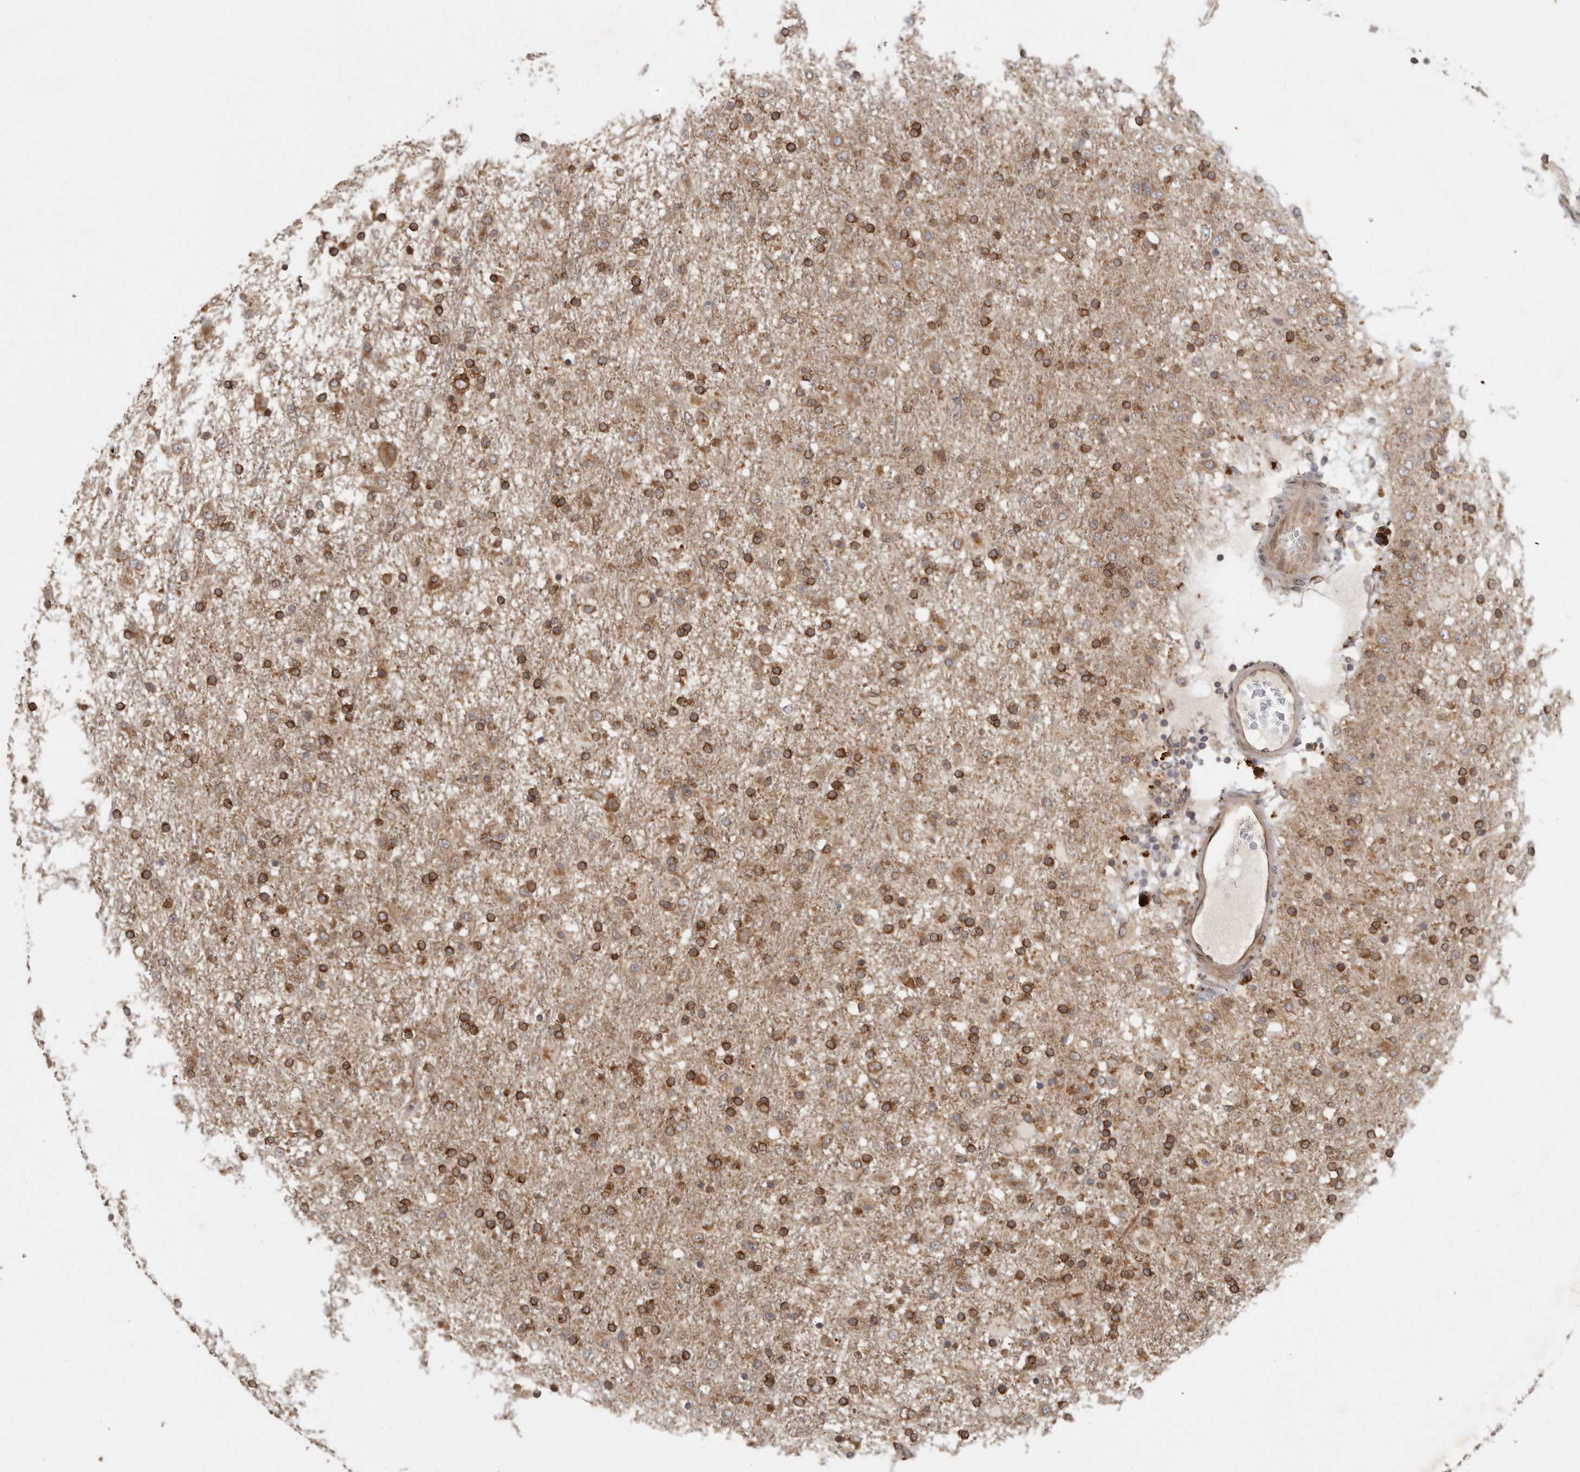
{"staining": {"intensity": "strong", "quantity": ">75%", "location": "cytoplasmic/membranous"}, "tissue": "glioma", "cell_type": "Tumor cells", "image_type": "cancer", "snomed": [{"axis": "morphology", "description": "Glioma, malignant, Low grade"}, {"axis": "topography", "description": "Brain"}], "caption": "Immunohistochemical staining of glioma exhibits high levels of strong cytoplasmic/membranous protein positivity in approximately >75% of tumor cells. (DAB (3,3'-diaminobenzidine) = brown stain, brightfield microscopy at high magnification).", "gene": "BCAP29", "patient": {"sex": "male", "age": 65}}